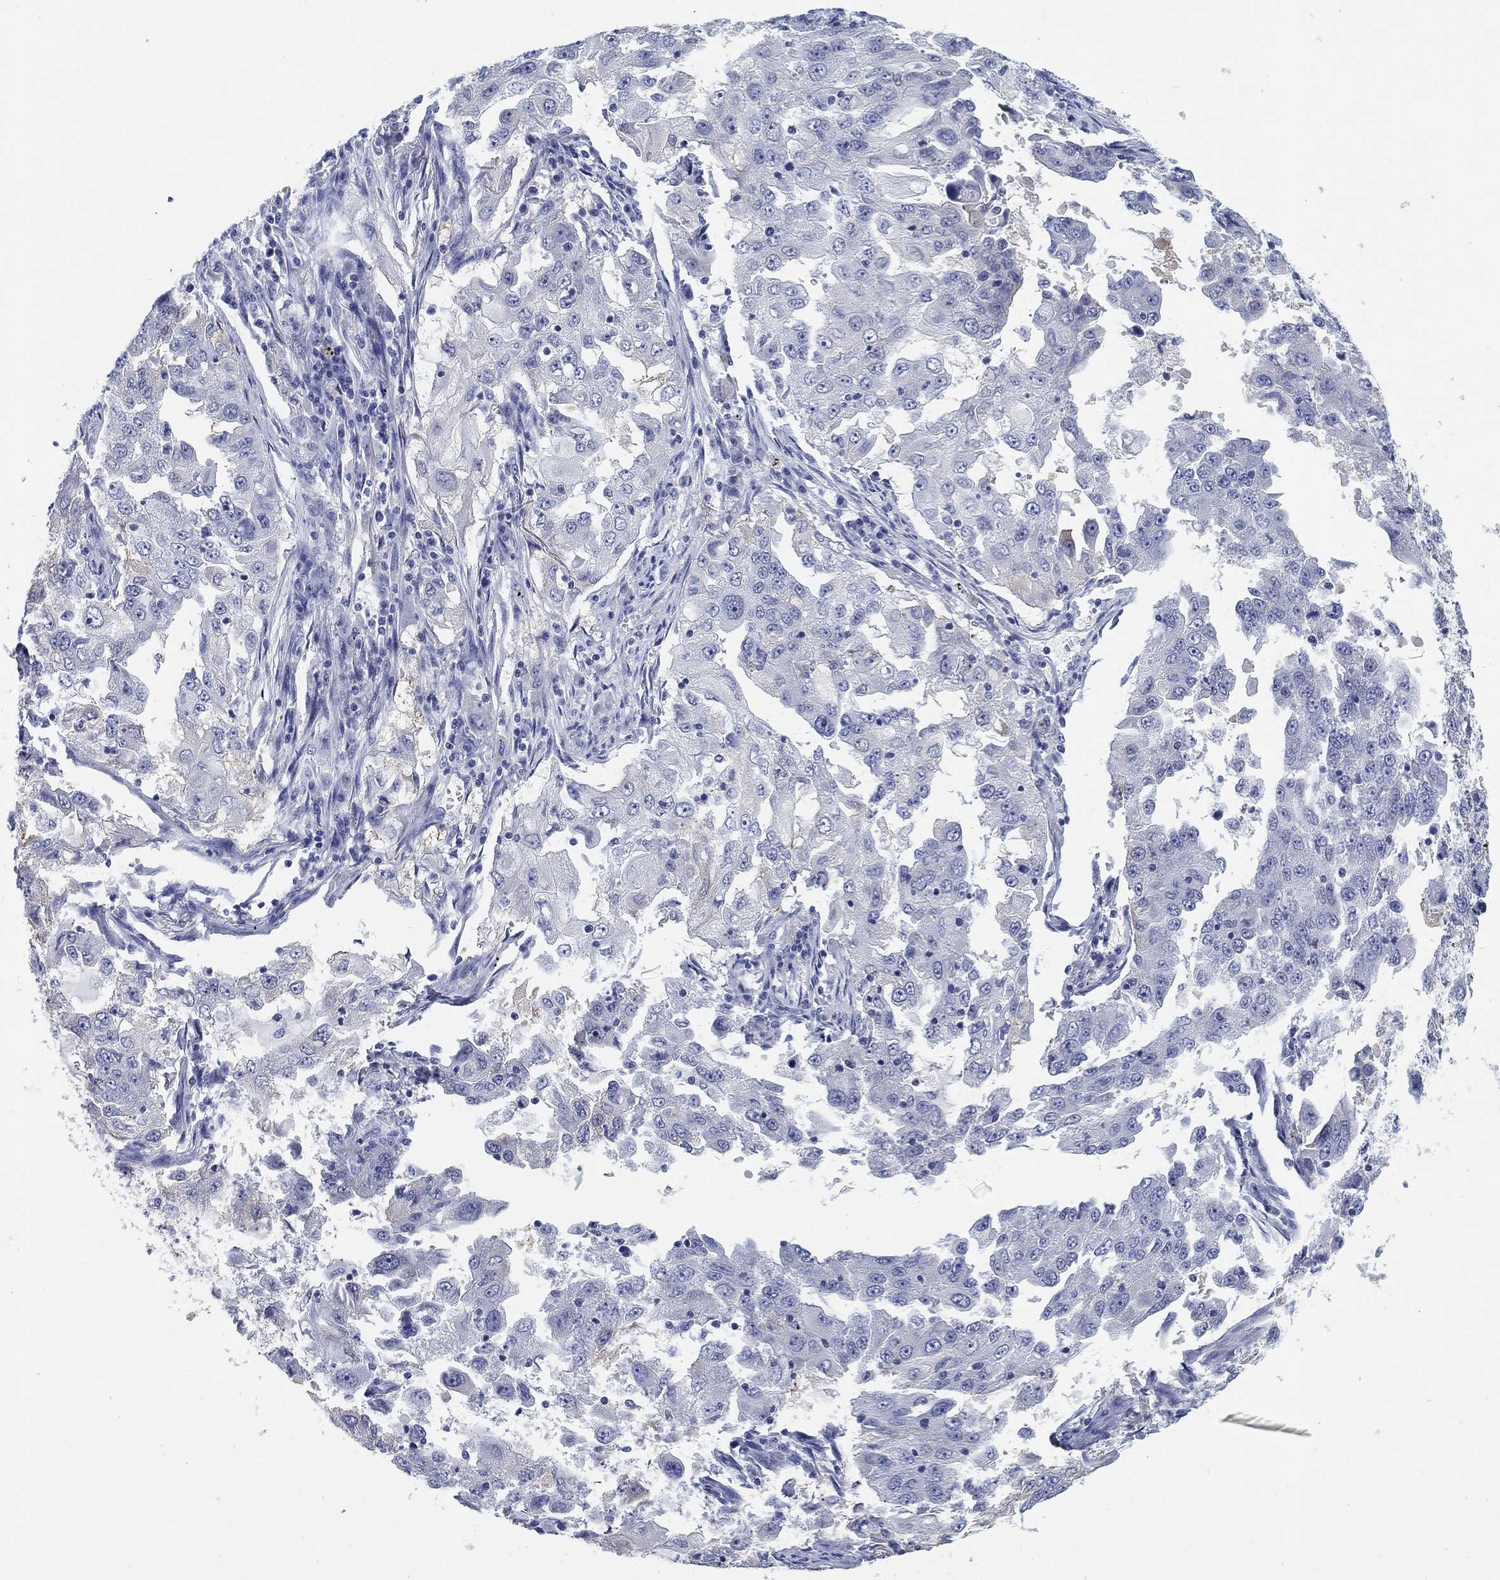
{"staining": {"intensity": "negative", "quantity": "none", "location": "none"}, "tissue": "lung cancer", "cell_type": "Tumor cells", "image_type": "cancer", "snomed": [{"axis": "morphology", "description": "Adenocarcinoma, NOS"}, {"axis": "topography", "description": "Lung"}], "caption": "DAB immunohistochemical staining of human lung adenocarcinoma reveals no significant staining in tumor cells.", "gene": "CLUL1", "patient": {"sex": "female", "age": 61}}